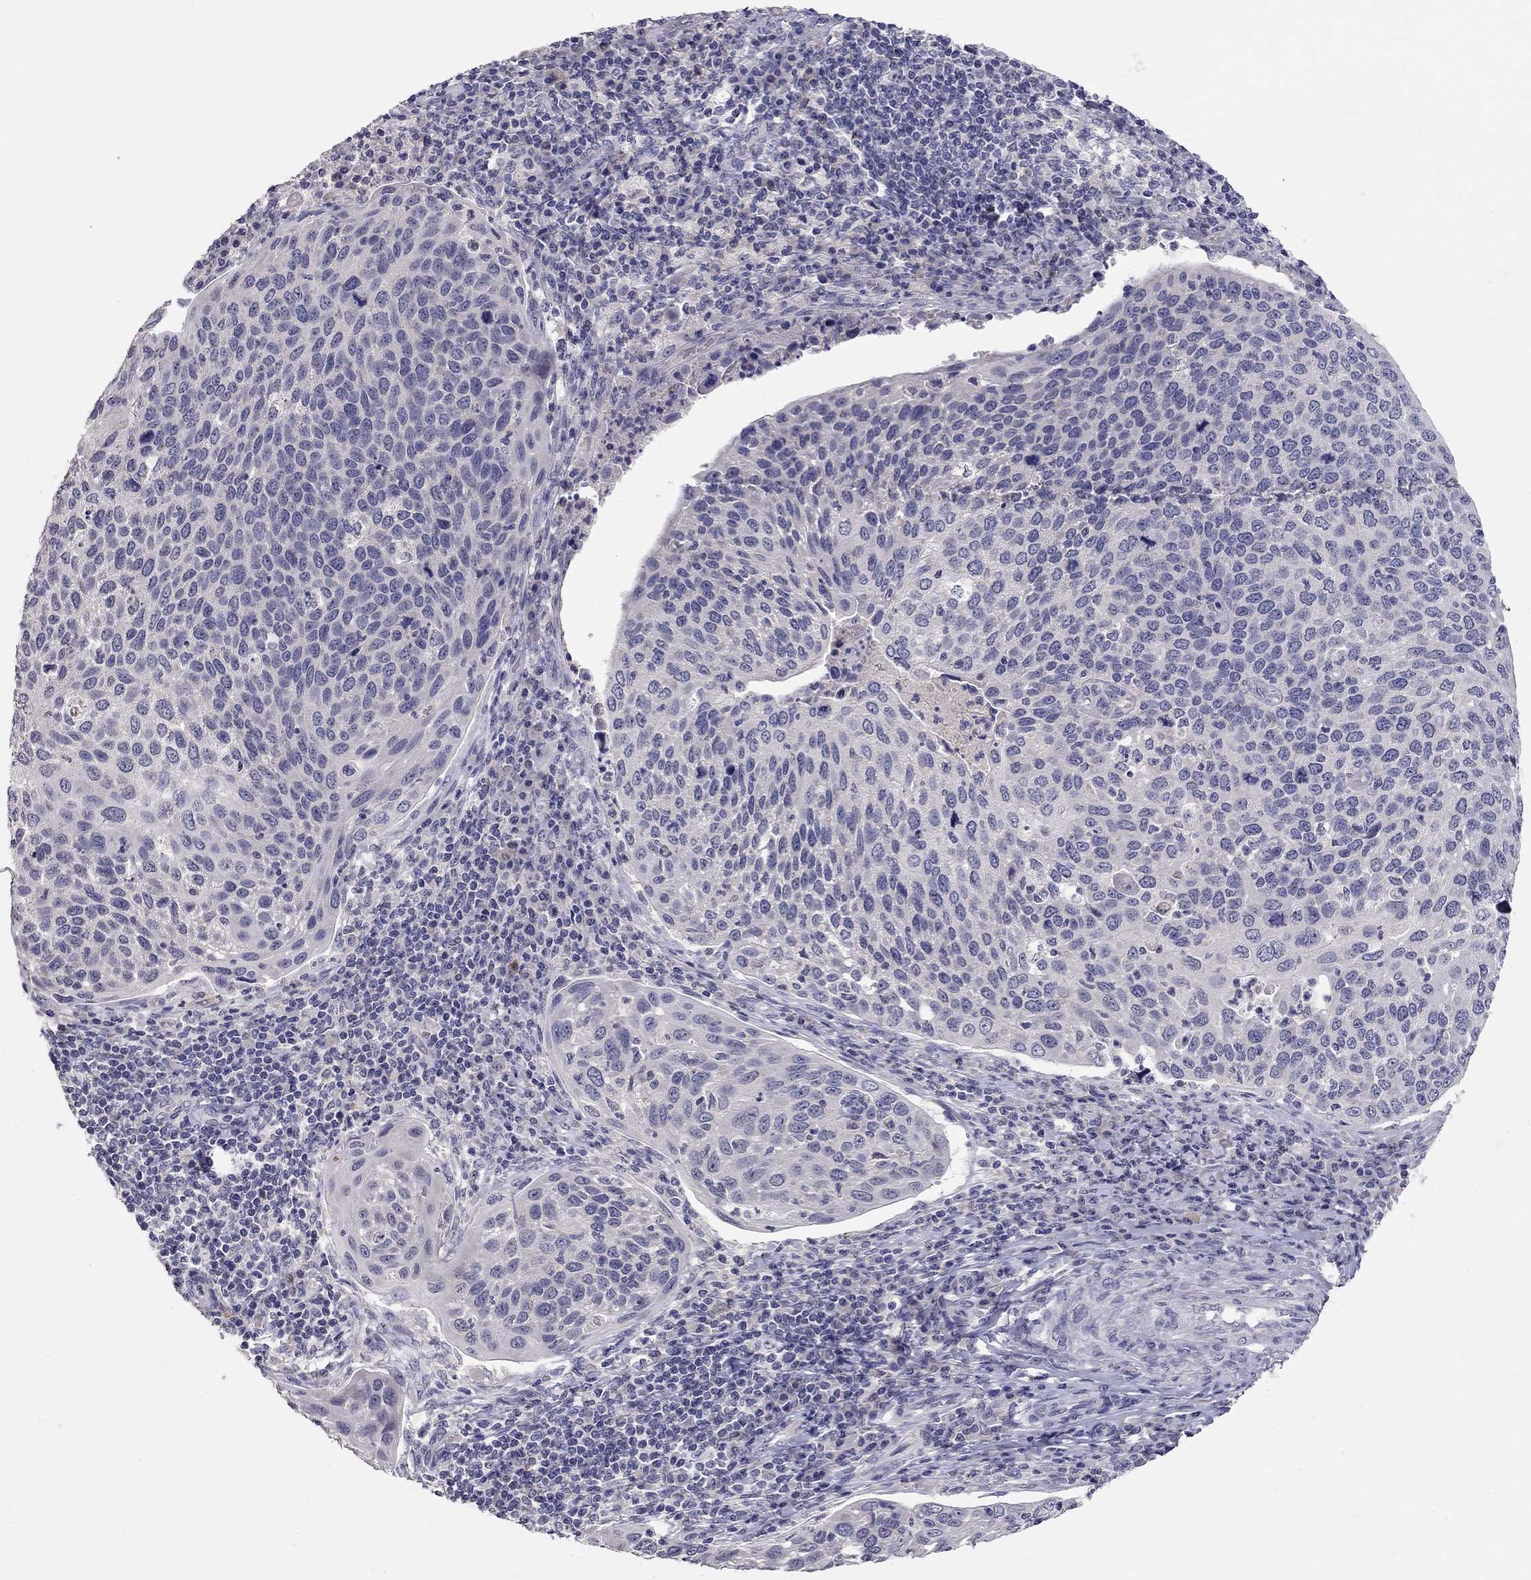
{"staining": {"intensity": "negative", "quantity": "none", "location": "none"}, "tissue": "cervical cancer", "cell_type": "Tumor cells", "image_type": "cancer", "snomed": [{"axis": "morphology", "description": "Squamous cell carcinoma, NOS"}, {"axis": "topography", "description": "Cervix"}], "caption": "There is no significant positivity in tumor cells of cervical cancer (squamous cell carcinoma).", "gene": "SCARB1", "patient": {"sex": "female", "age": 54}}